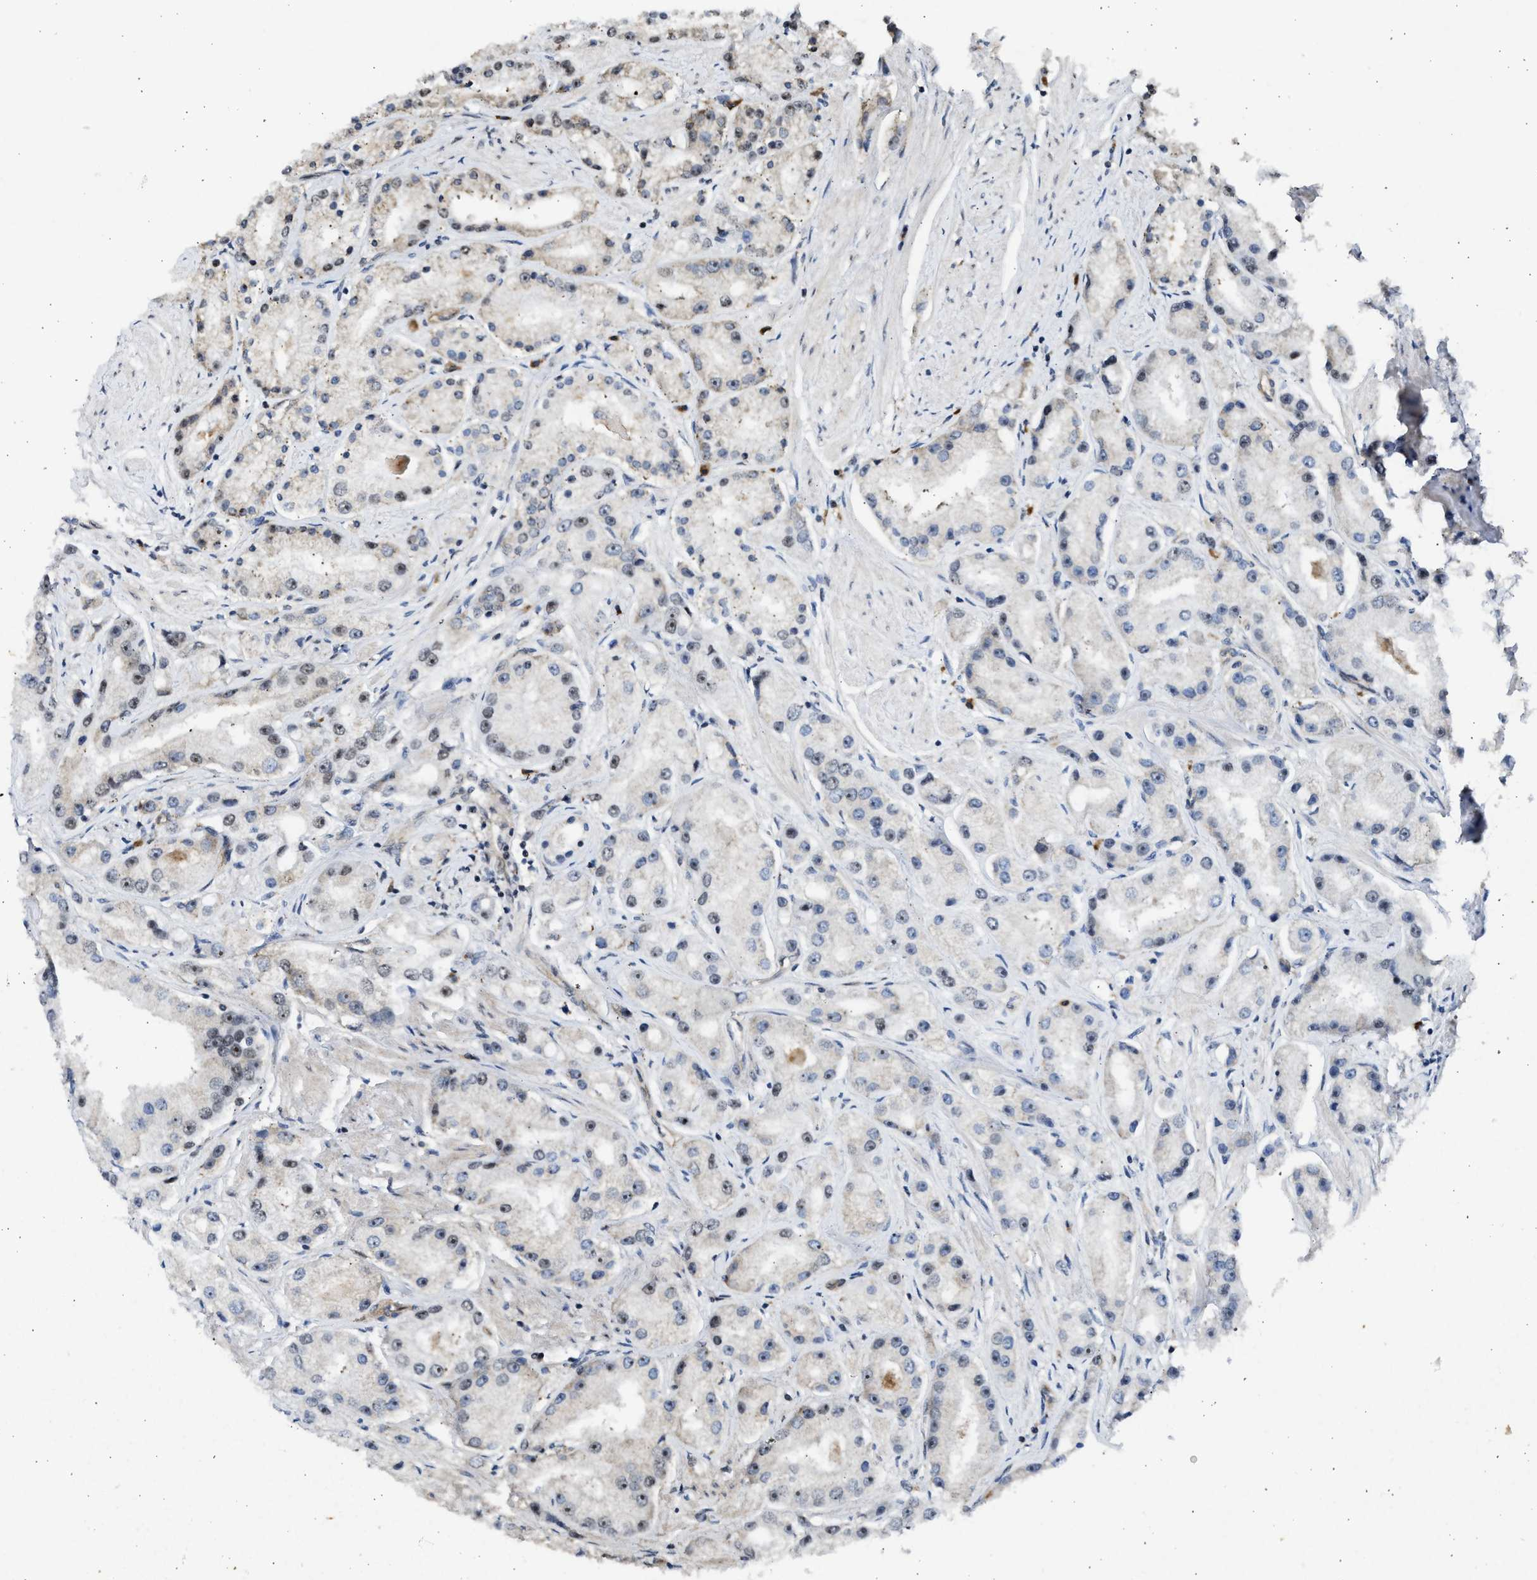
{"staining": {"intensity": "weak", "quantity": "<25%", "location": "nuclear"}, "tissue": "prostate cancer", "cell_type": "Tumor cells", "image_type": "cancer", "snomed": [{"axis": "morphology", "description": "Adenocarcinoma, Low grade"}, {"axis": "topography", "description": "Prostate"}], "caption": "Immunohistochemistry (IHC) photomicrograph of adenocarcinoma (low-grade) (prostate) stained for a protein (brown), which shows no staining in tumor cells. (DAB immunohistochemistry (IHC) visualized using brightfield microscopy, high magnification).", "gene": "TFDP2", "patient": {"sex": "male", "age": 63}}